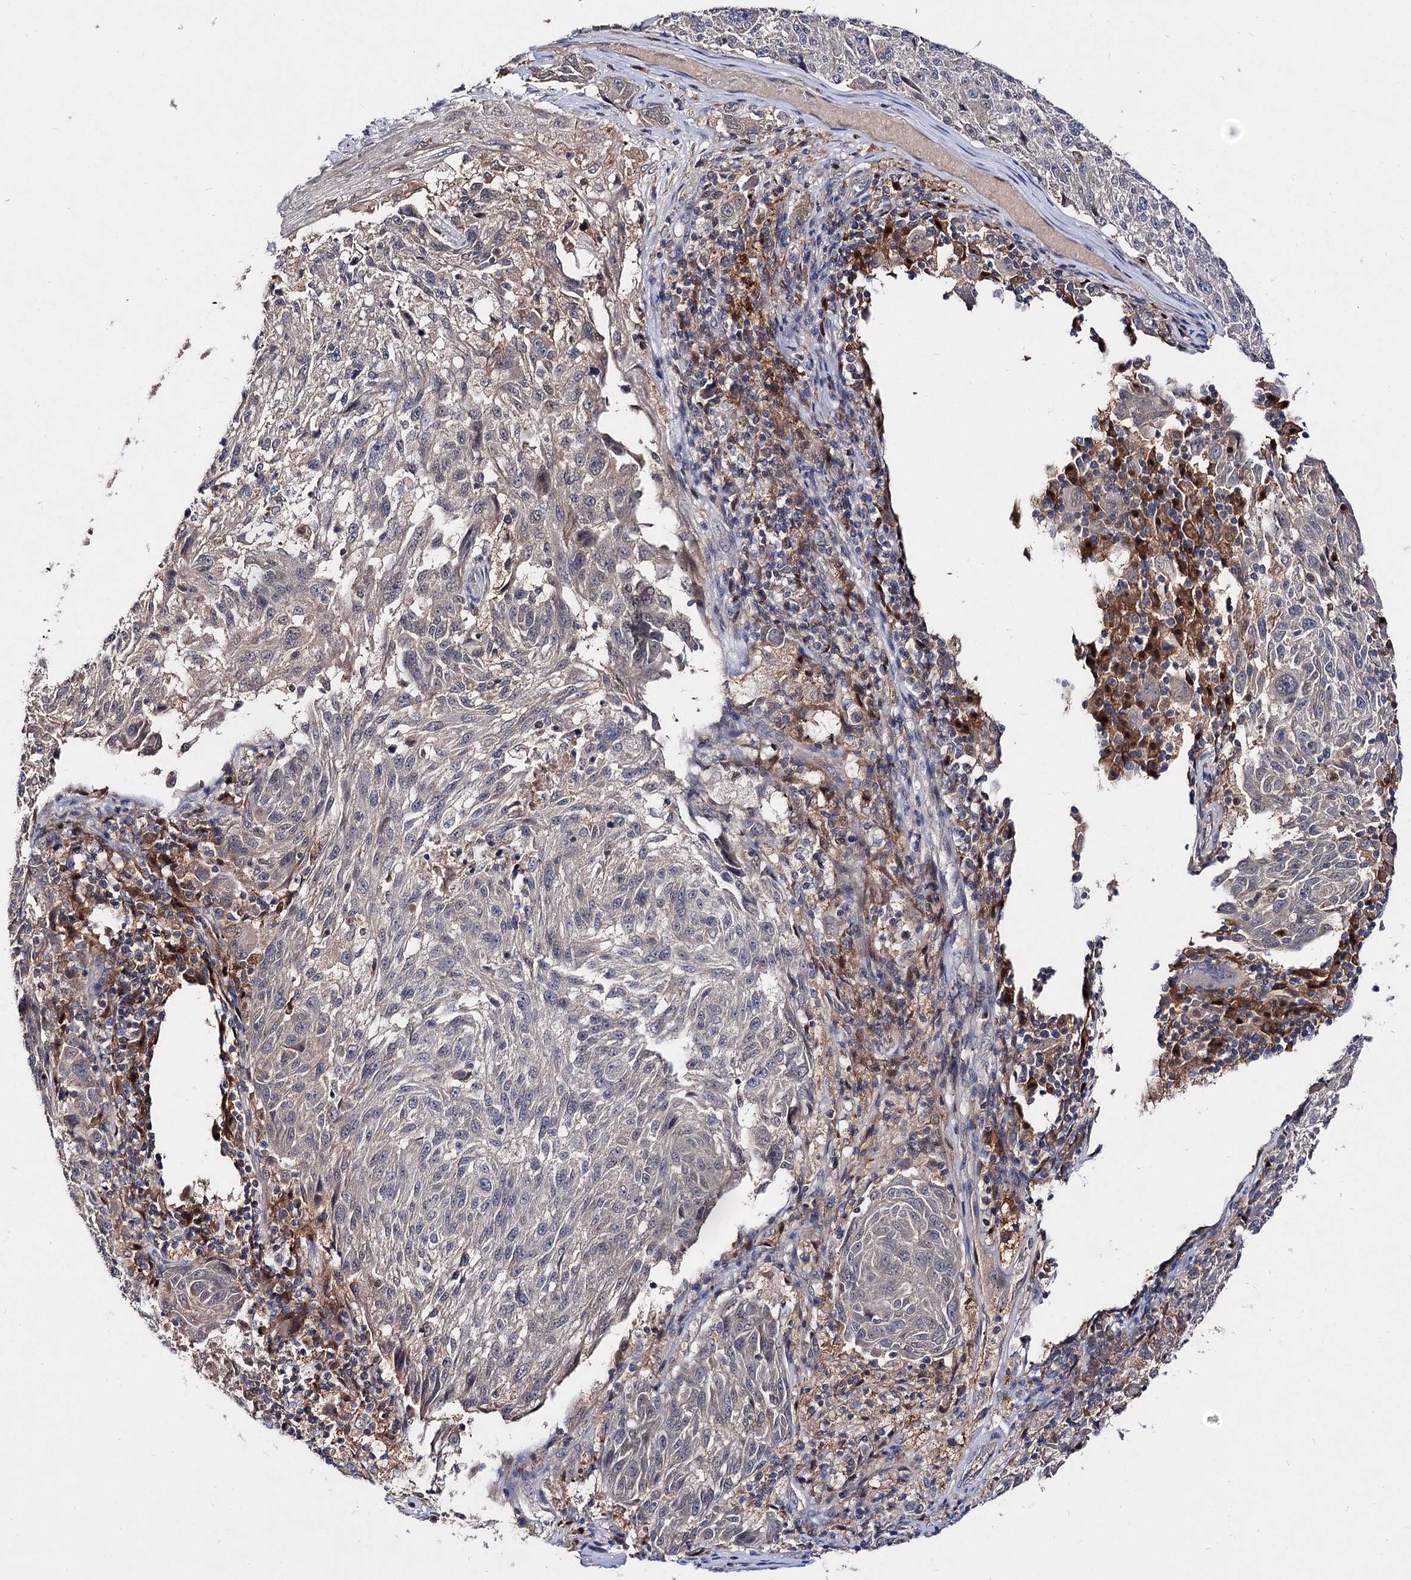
{"staining": {"intensity": "weak", "quantity": "<25%", "location": "cytoplasmic/membranous"}, "tissue": "melanoma", "cell_type": "Tumor cells", "image_type": "cancer", "snomed": [{"axis": "morphology", "description": "Malignant melanoma, NOS"}, {"axis": "topography", "description": "Skin"}], "caption": "Malignant melanoma was stained to show a protein in brown. There is no significant positivity in tumor cells.", "gene": "ACTR6", "patient": {"sex": "male", "age": 53}}